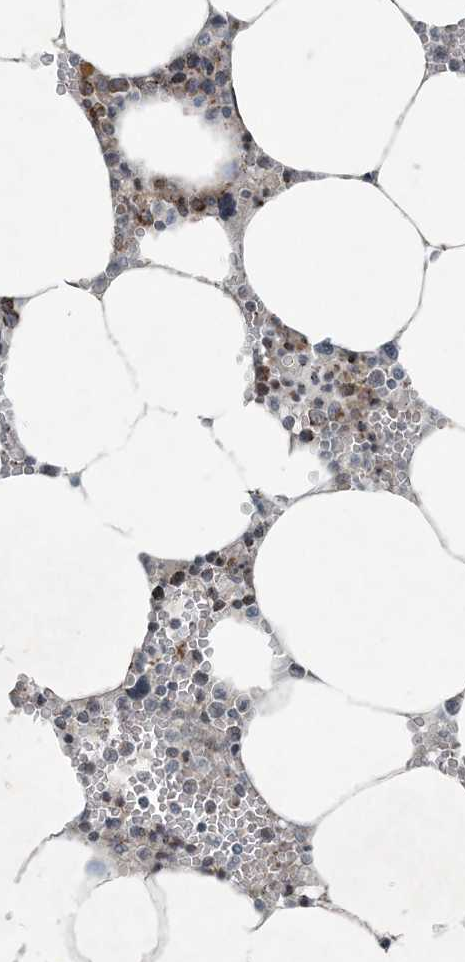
{"staining": {"intensity": "moderate", "quantity": "<25%", "location": "cytoplasmic/membranous"}, "tissue": "bone marrow", "cell_type": "Hematopoietic cells", "image_type": "normal", "snomed": [{"axis": "morphology", "description": "Normal tissue, NOS"}, {"axis": "topography", "description": "Bone marrow"}], "caption": "IHC micrograph of unremarkable human bone marrow stained for a protein (brown), which displays low levels of moderate cytoplasmic/membranous staining in approximately <25% of hematopoietic cells.", "gene": "PC", "patient": {"sex": "male", "age": 70}}